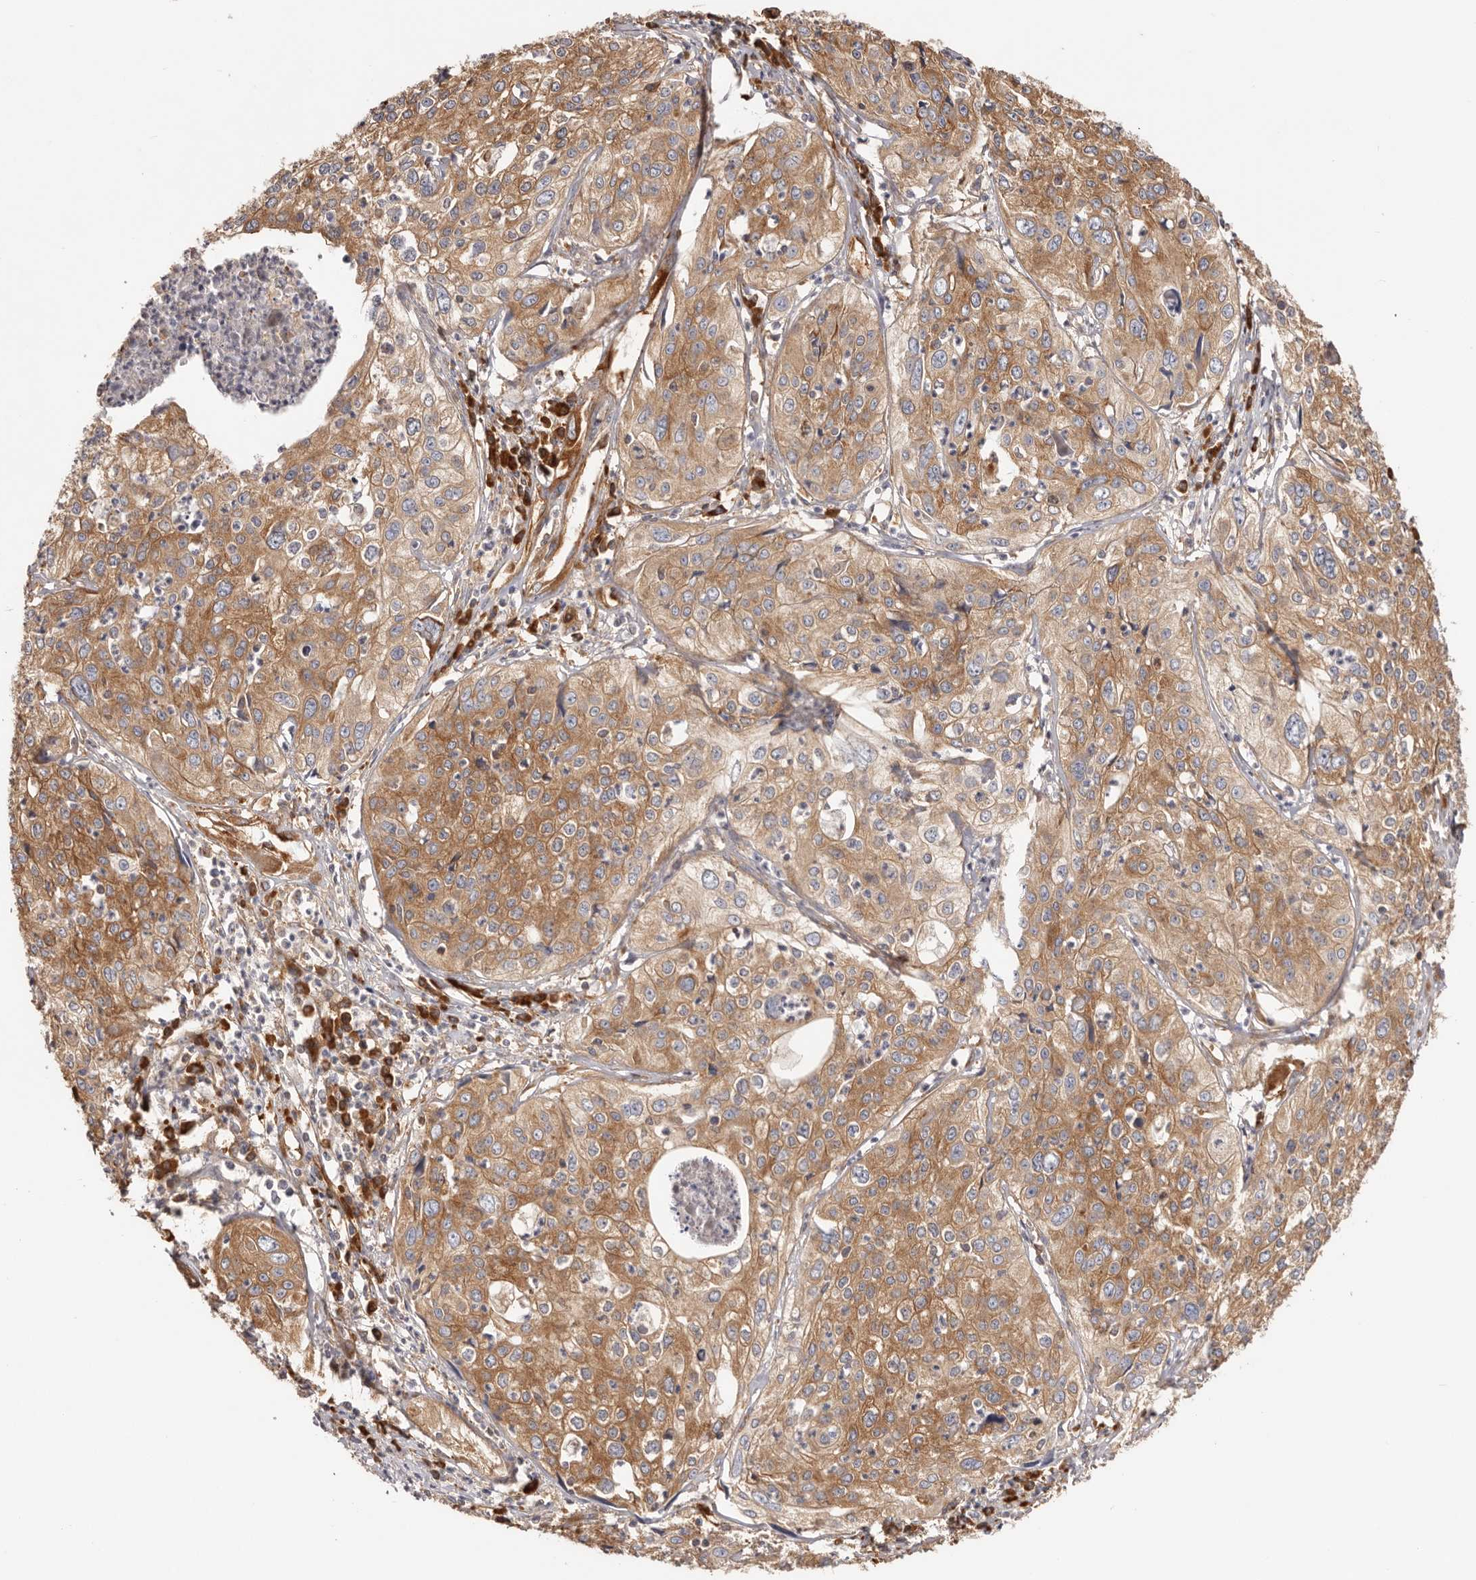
{"staining": {"intensity": "moderate", "quantity": ">75%", "location": "cytoplasmic/membranous"}, "tissue": "cervical cancer", "cell_type": "Tumor cells", "image_type": "cancer", "snomed": [{"axis": "morphology", "description": "Squamous cell carcinoma, NOS"}, {"axis": "topography", "description": "Cervix"}], "caption": "This histopathology image exhibits immunohistochemistry (IHC) staining of cervical cancer, with medium moderate cytoplasmic/membranous positivity in about >75% of tumor cells.", "gene": "EPRS1", "patient": {"sex": "female", "age": 31}}